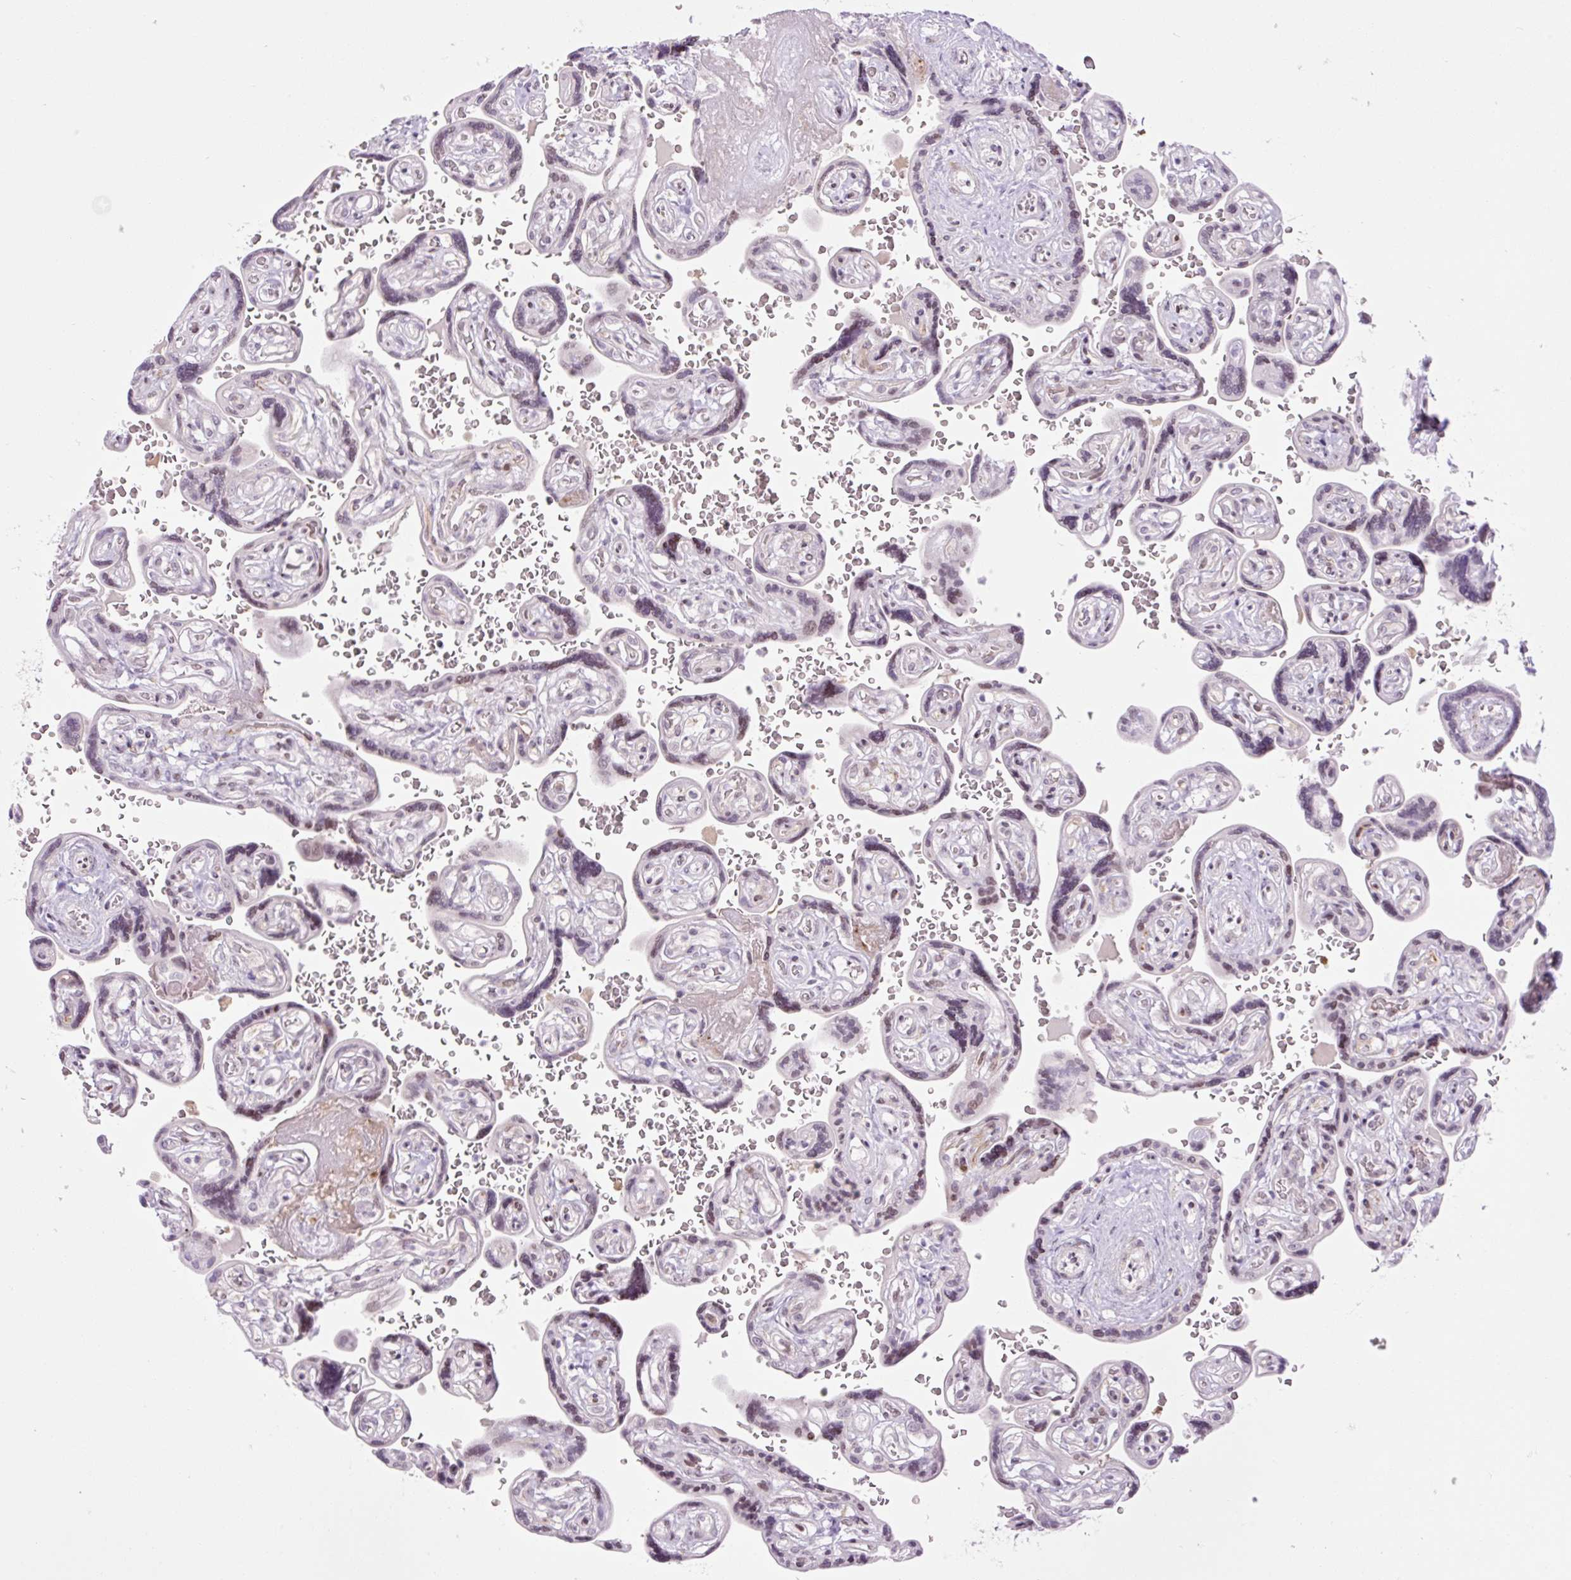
{"staining": {"intensity": "weak", "quantity": "25%-75%", "location": "nuclear"}, "tissue": "placenta", "cell_type": "Trophoblastic cells", "image_type": "normal", "snomed": [{"axis": "morphology", "description": "Normal tissue, NOS"}, {"axis": "topography", "description": "Placenta"}], "caption": "Immunohistochemistry (IHC) photomicrograph of benign placenta stained for a protein (brown), which displays low levels of weak nuclear positivity in about 25%-75% of trophoblastic cells.", "gene": "ENSG00000268750", "patient": {"sex": "female", "age": 32}}